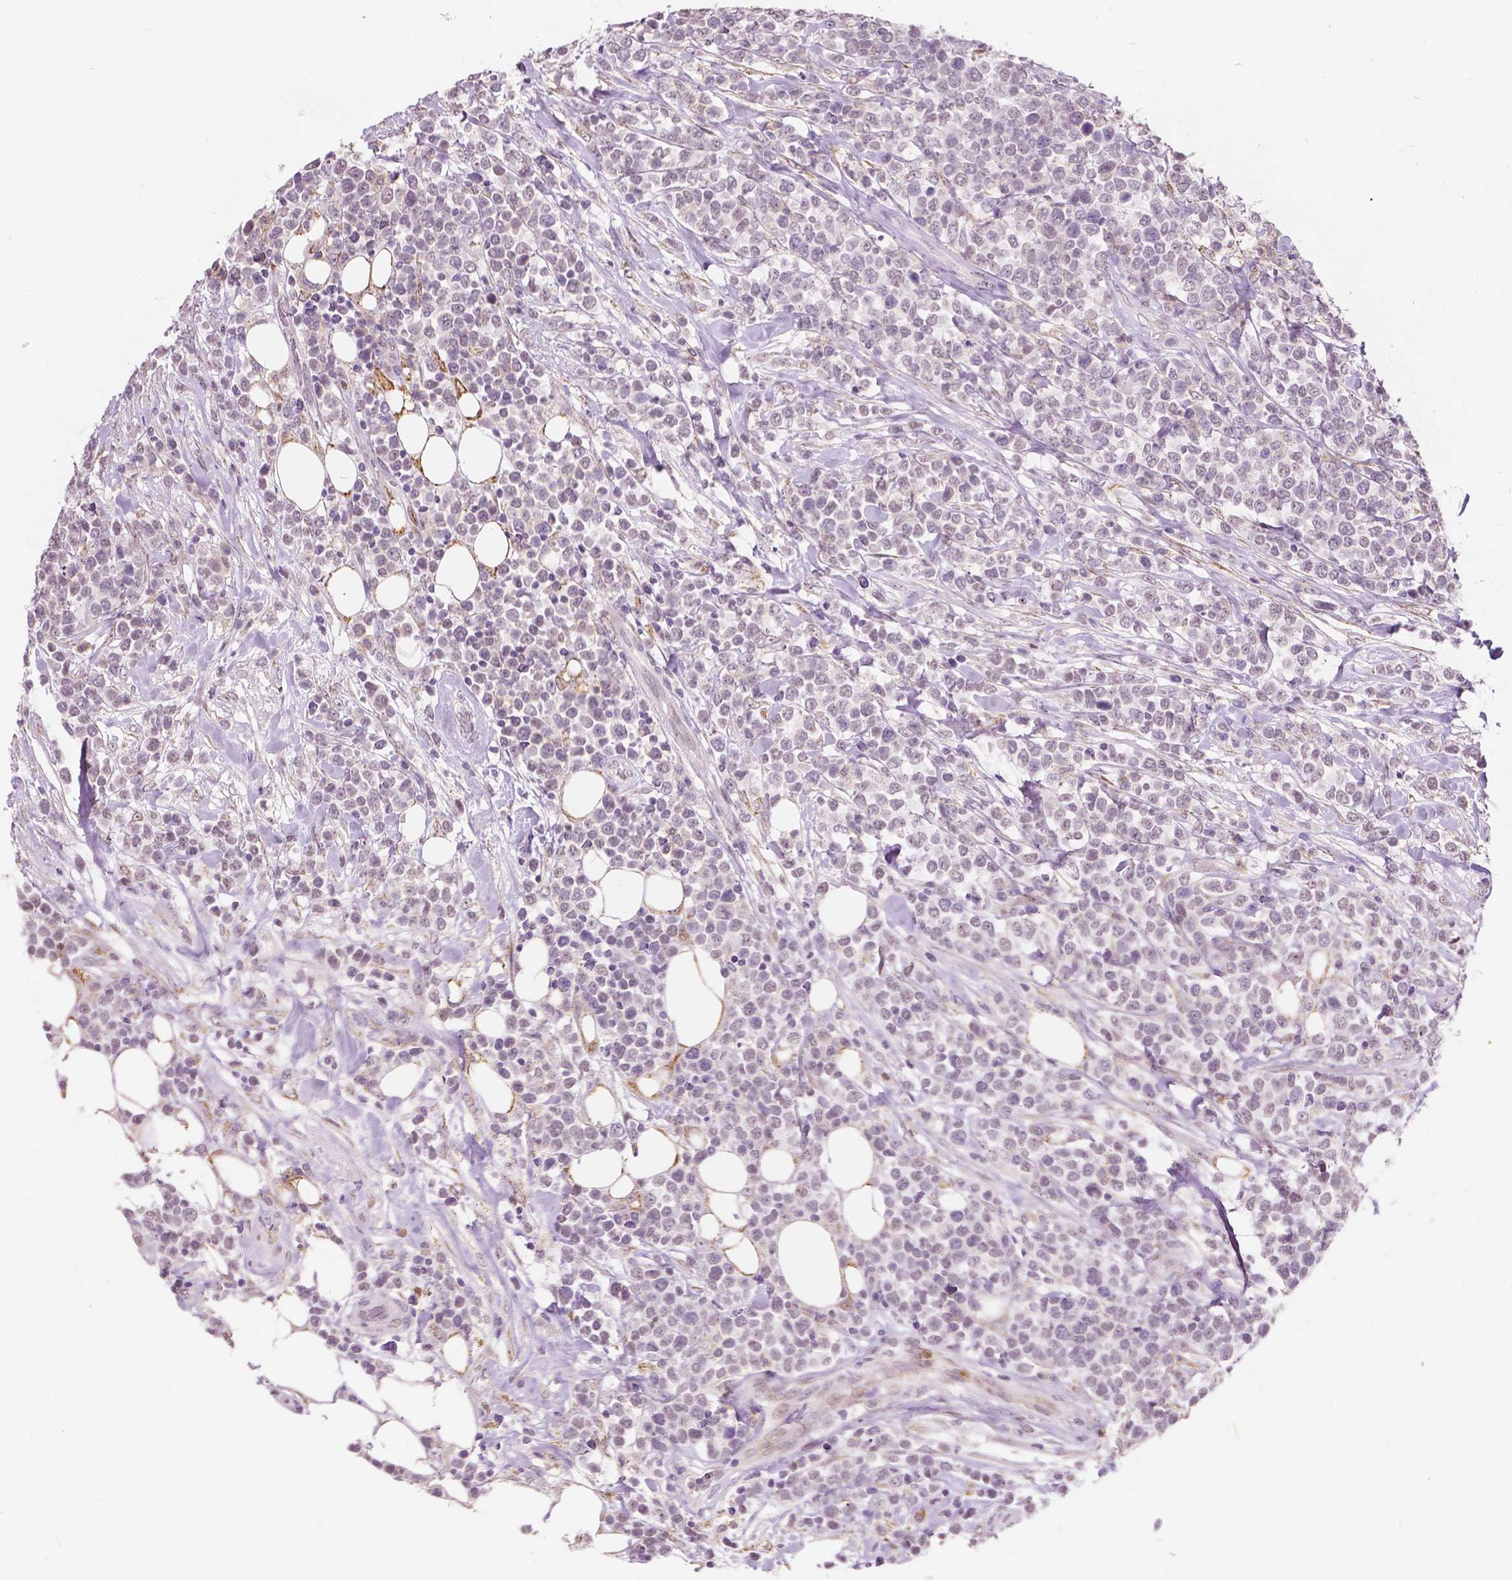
{"staining": {"intensity": "negative", "quantity": "none", "location": "none"}, "tissue": "lymphoma", "cell_type": "Tumor cells", "image_type": "cancer", "snomed": [{"axis": "morphology", "description": "Malignant lymphoma, non-Hodgkin's type, High grade"}, {"axis": "topography", "description": "Soft tissue"}], "caption": "This photomicrograph is of lymphoma stained with immunohistochemistry (IHC) to label a protein in brown with the nuclei are counter-stained blue. There is no positivity in tumor cells.", "gene": "DLX6", "patient": {"sex": "female", "age": 56}}